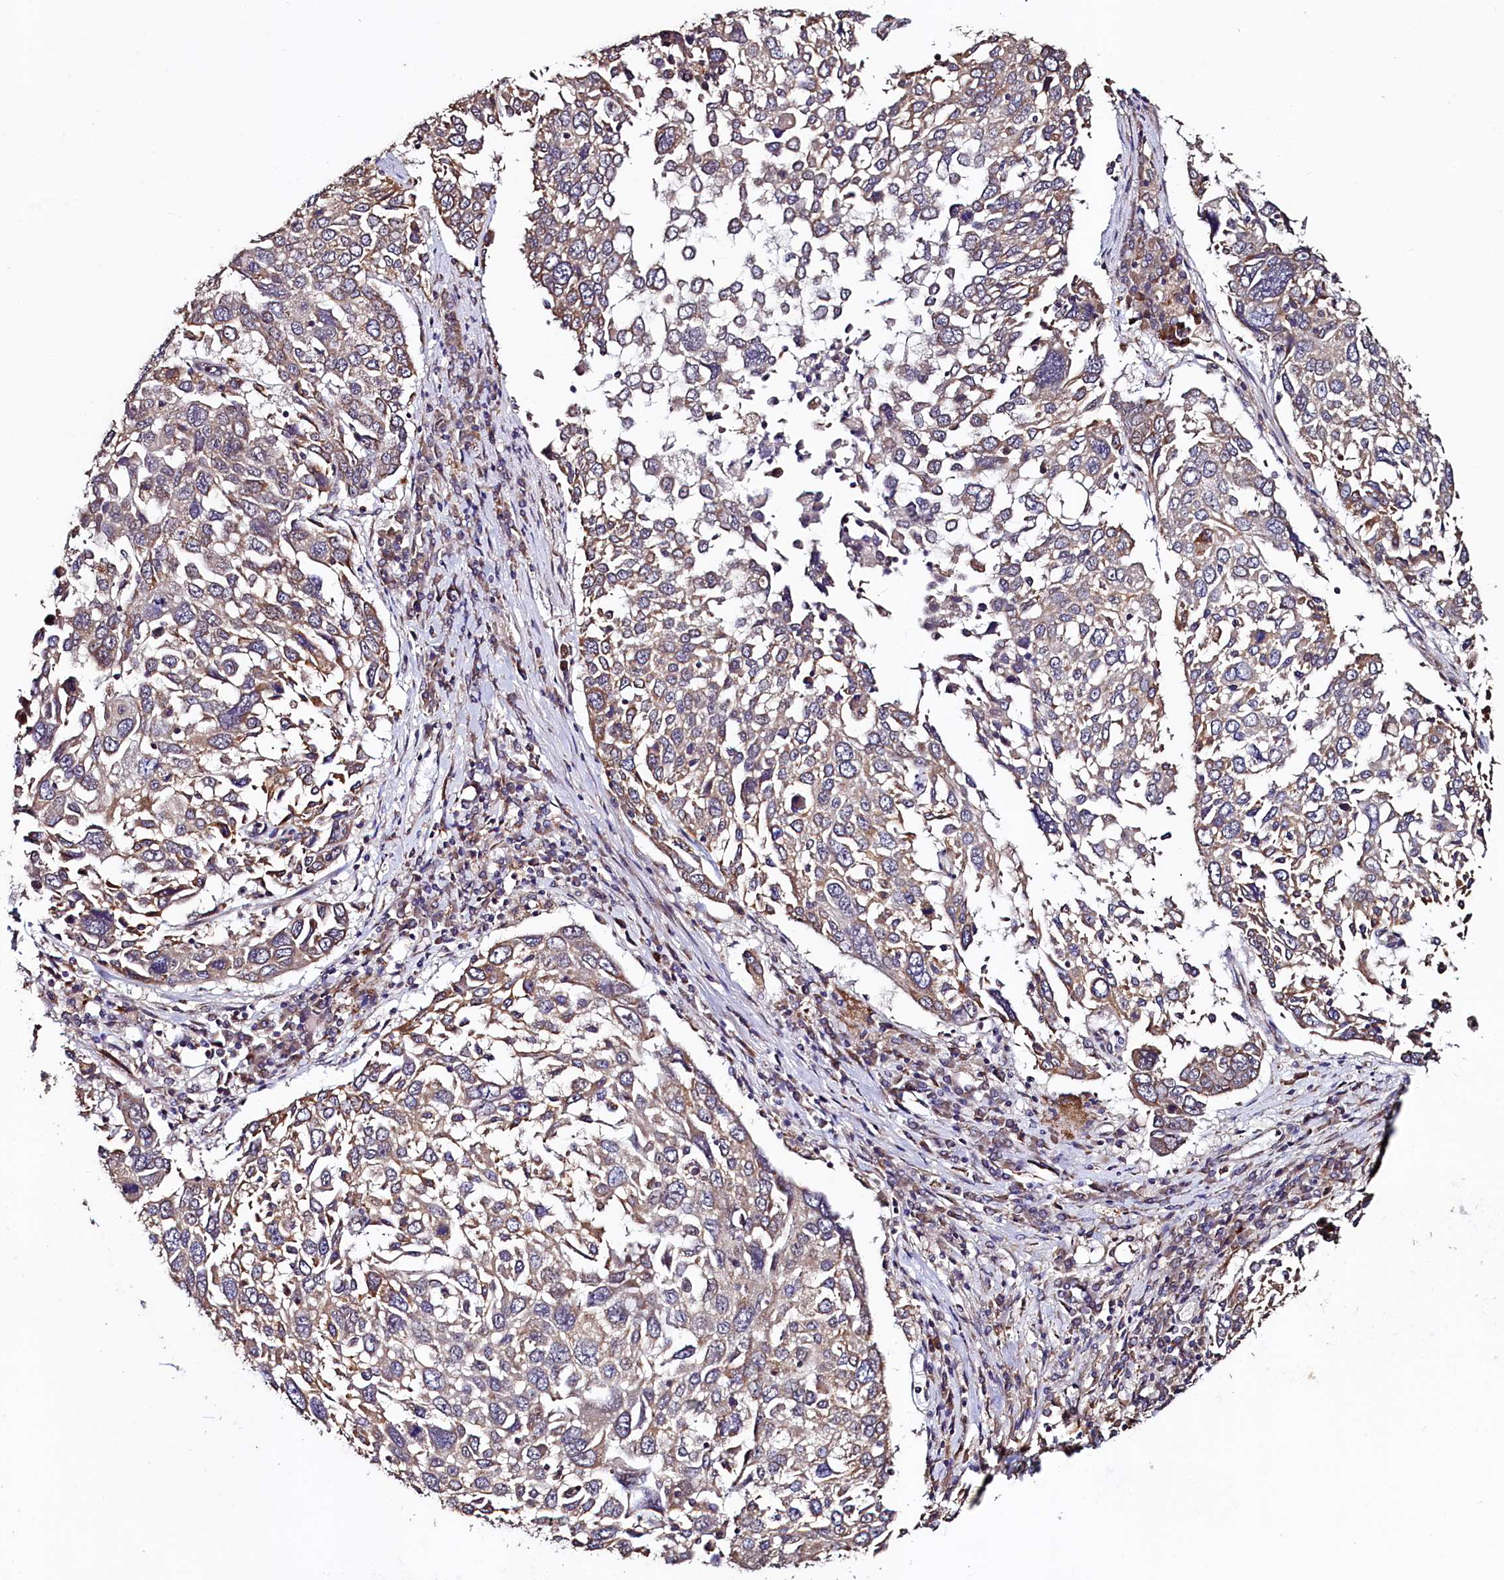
{"staining": {"intensity": "moderate", "quantity": "25%-75%", "location": "cytoplasmic/membranous"}, "tissue": "lung cancer", "cell_type": "Tumor cells", "image_type": "cancer", "snomed": [{"axis": "morphology", "description": "Squamous cell carcinoma, NOS"}, {"axis": "topography", "description": "Lung"}], "caption": "This photomicrograph shows immunohistochemistry (IHC) staining of human lung cancer, with medium moderate cytoplasmic/membranous expression in approximately 25%-75% of tumor cells.", "gene": "RBFA", "patient": {"sex": "male", "age": 65}}